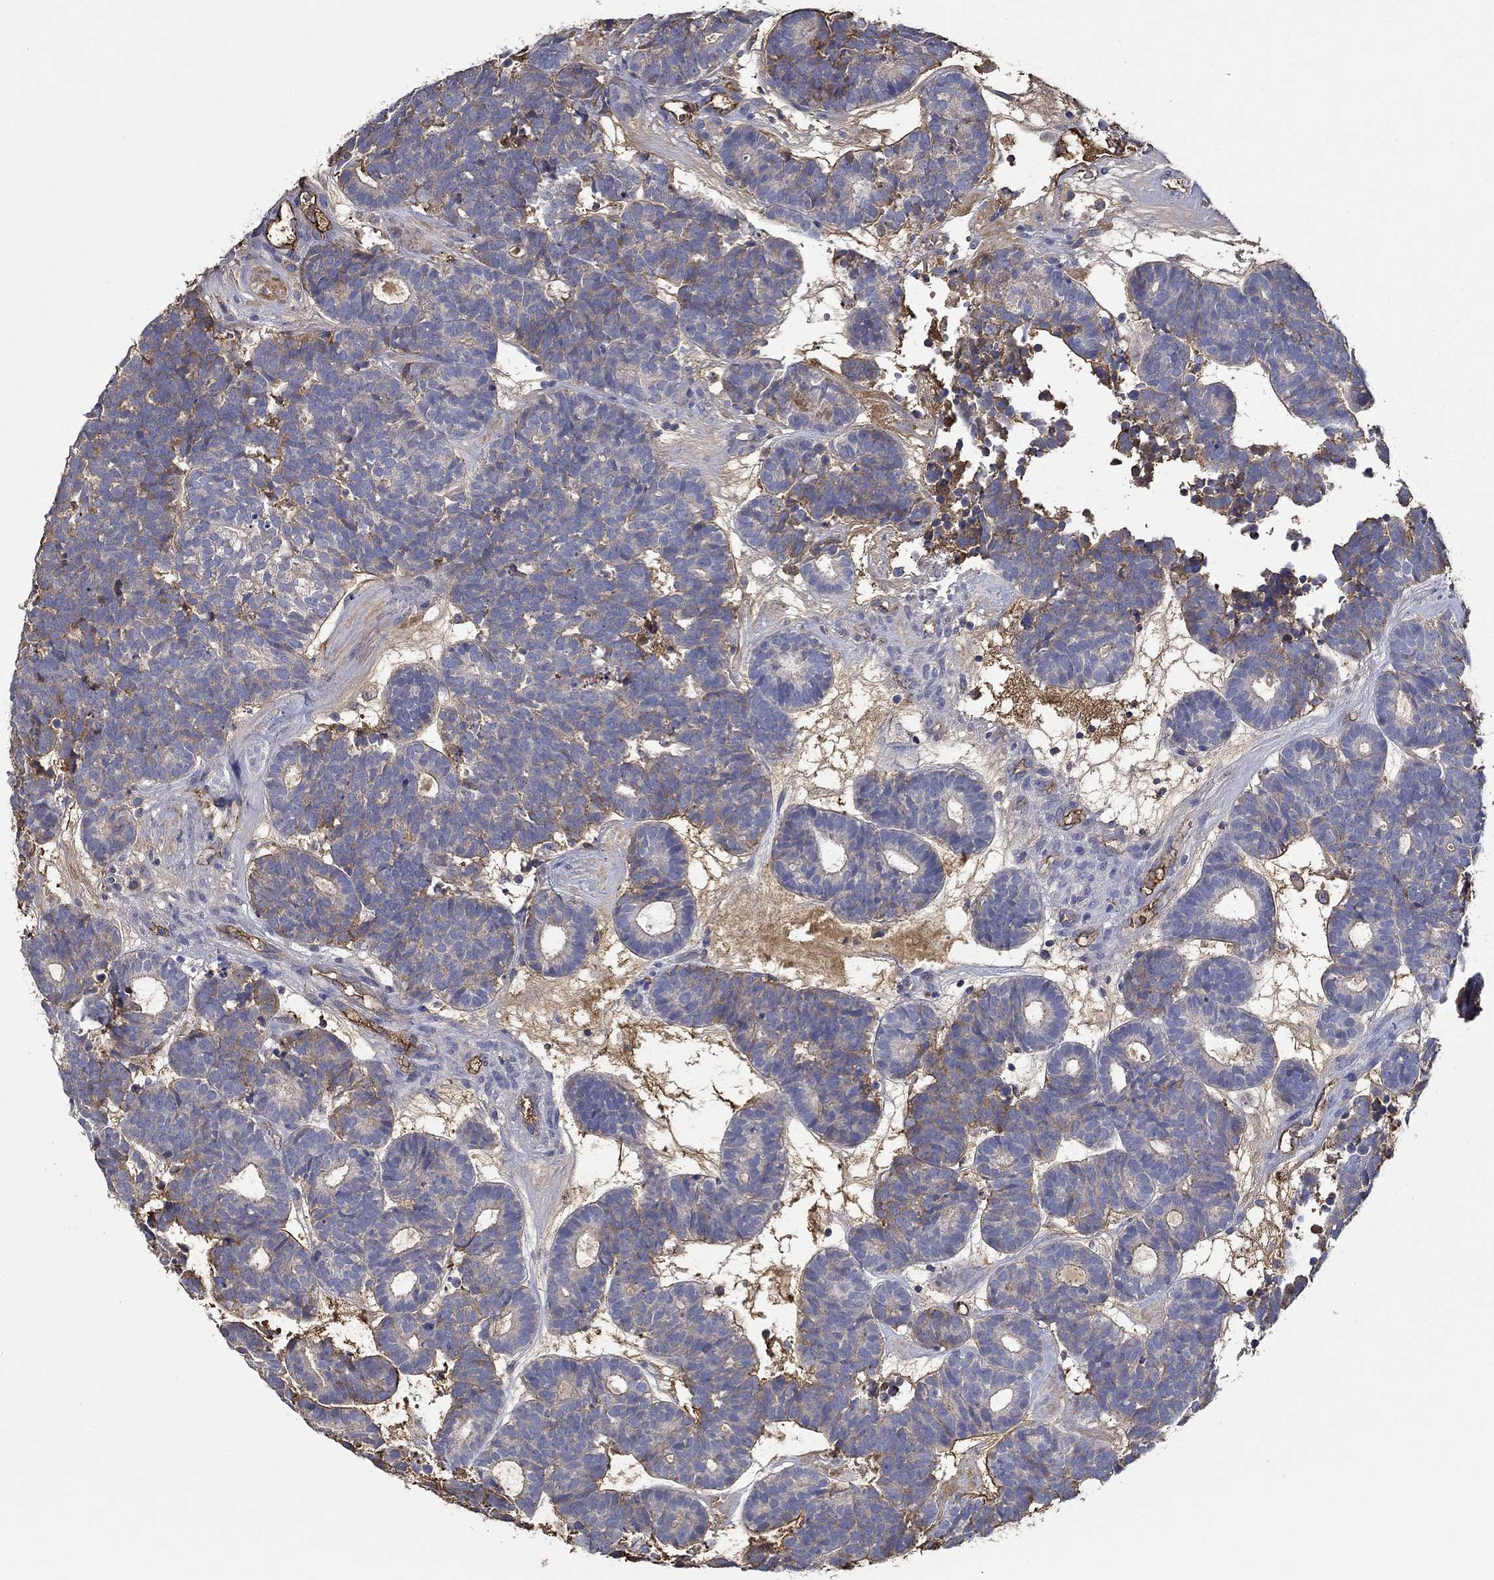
{"staining": {"intensity": "negative", "quantity": "none", "location": "none"}, "tissue": "head and neck cancer", "cell_type": "Tumor cells", "image_type": "cancer", "snomed": [{"axis": "morphology", "description": "Adenocarcinoma, NOS"}, {"axis": "topography", "description": "Head-Neck"}], "caption": "Immunohistochemistry (IHC) image of head and neck cancer stained for a protein (brown), which reveals no expression in tumor cells.", "gene": "IL10", "patient": {"sex": "female", "age": 81}}